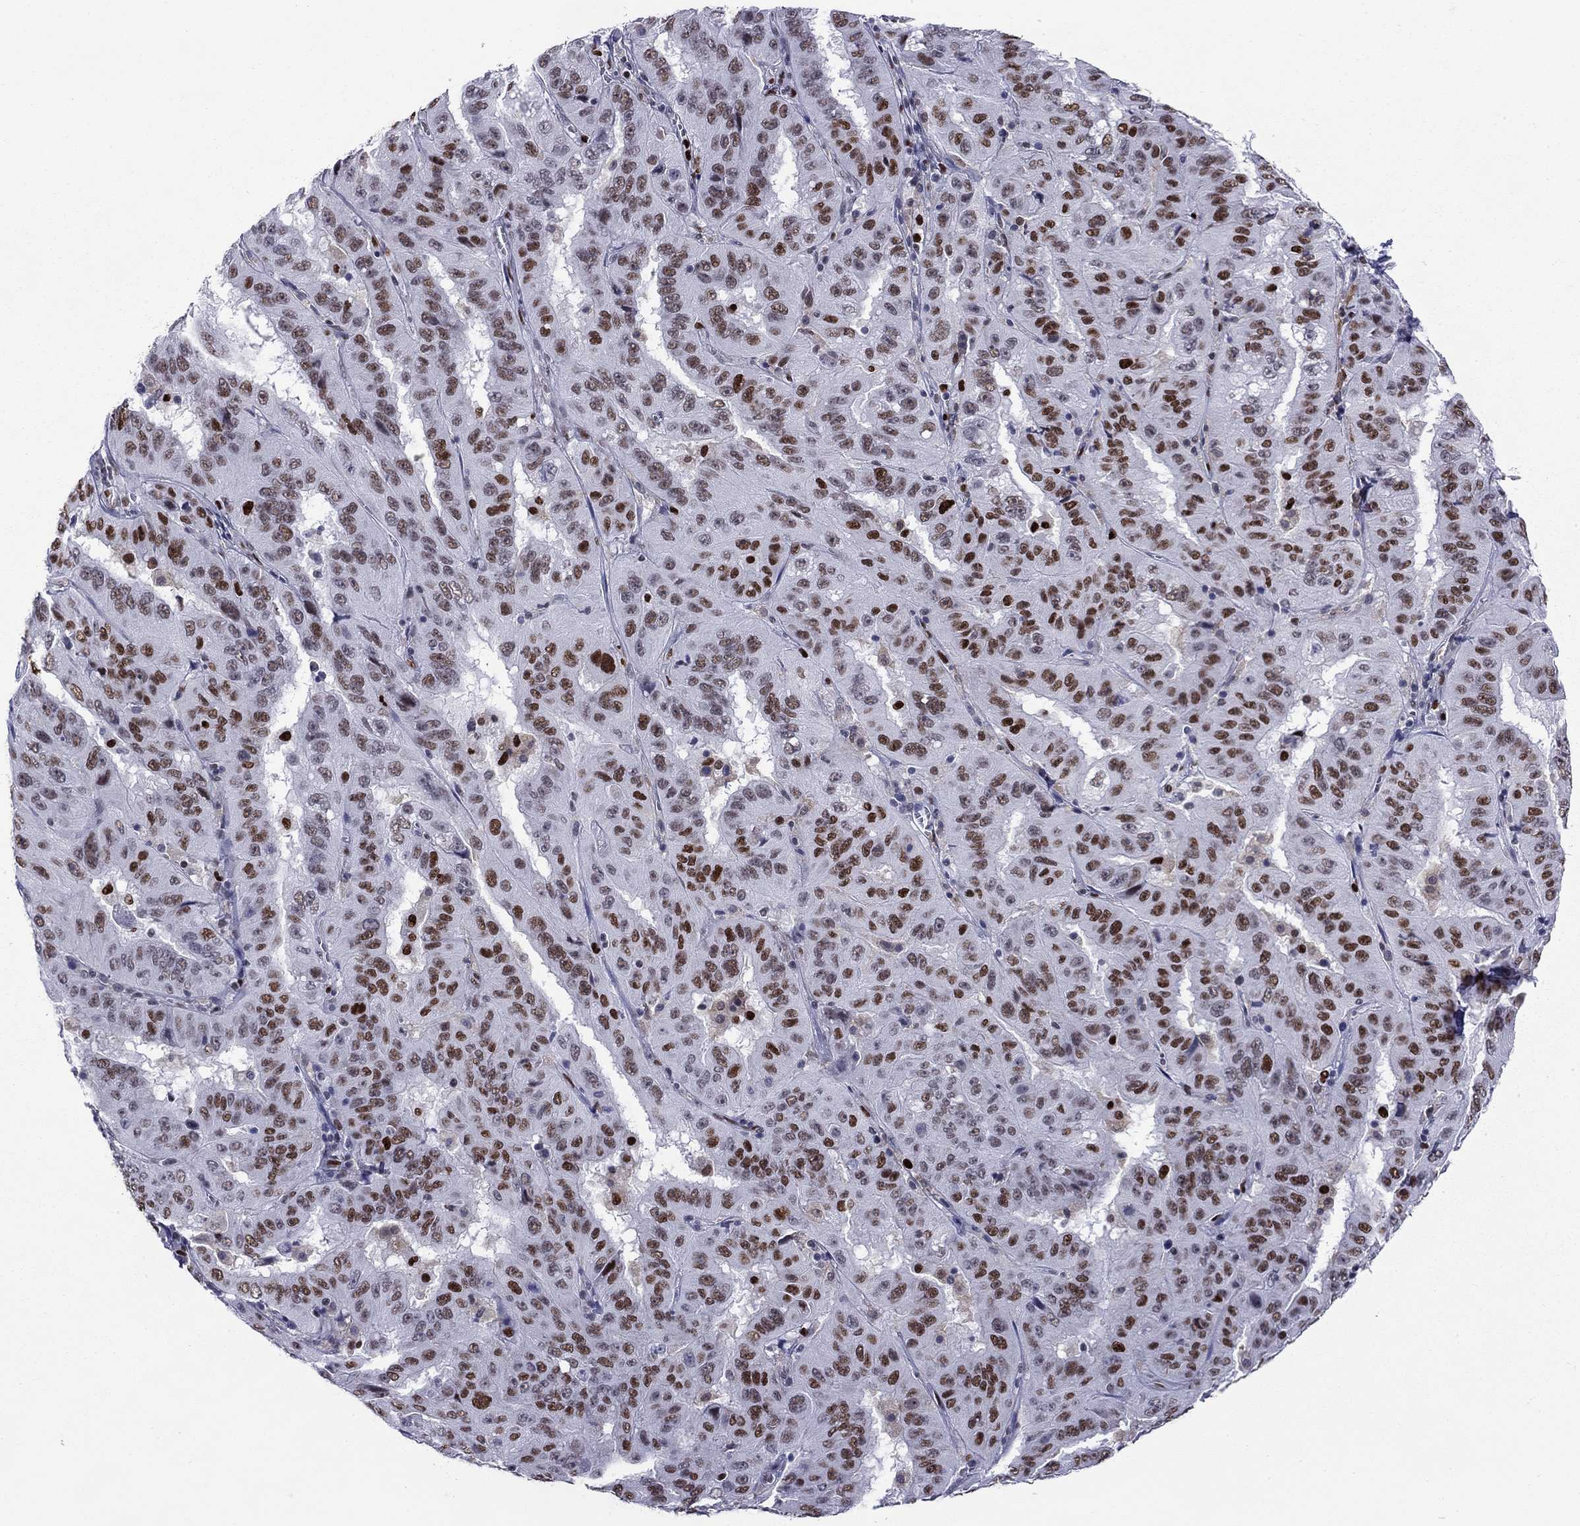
{"staining": {"intensity": "strong", "quantity": ">75%", "location": "nuclear"}, "tissue": "pancreatic cancer", "cell_type": "Tumor cells", "image_type": "cancer", "snomed": [{"axis": "morphology", "description": "Adenocarcinoma, NOS"}, {"axis": "topography", "description": "Pancreas"}], "caption": "Brown immunohistochemical staining in pancreatic cancer demonstrates strong nuclear positivity in approximately >75% of tumor cells.", "gene": "PCGF3", "patient": {"sex": "male", "age": 63}}